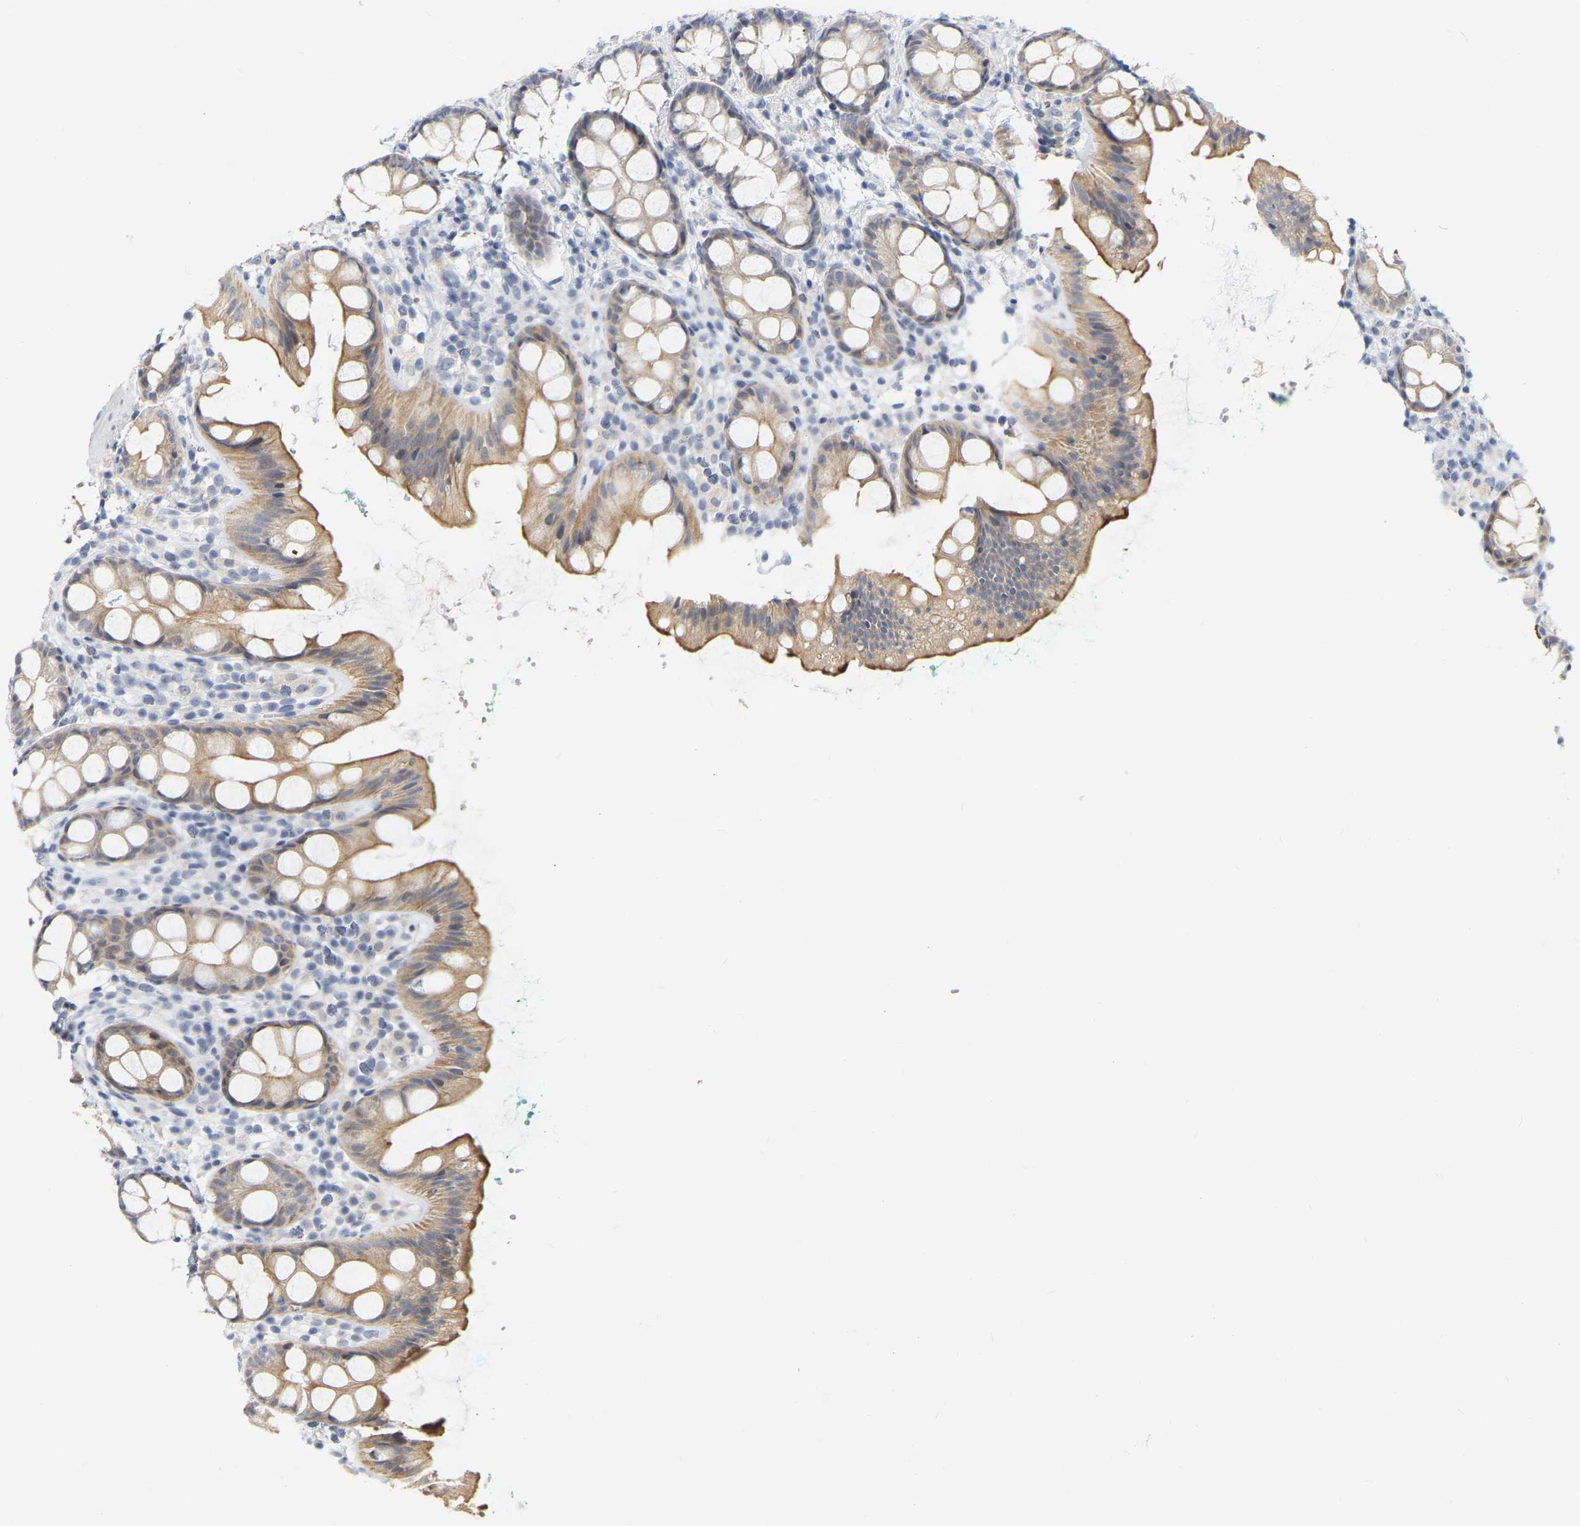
{"staining": {"intensity": "moderate", "quantity": "<25%", "location": "cytoplasmic/membranous"}, "tissue": "rectum", "cell_type": "Glandular cells", "image_type": "normal", "snomed": [{"axis": "morphology", "description": "Normal tissue, NOS"}, {"axis": "topography", "description": "Rectum"}], "caption": "Immunohistochemical staining of unremarkable rectum reveals low levels of moderate cytoplasmic/membranous staining in about <25% of glandular cells.", "gene": "KRT76", "patient": {"sex": "female", "age": 65}}